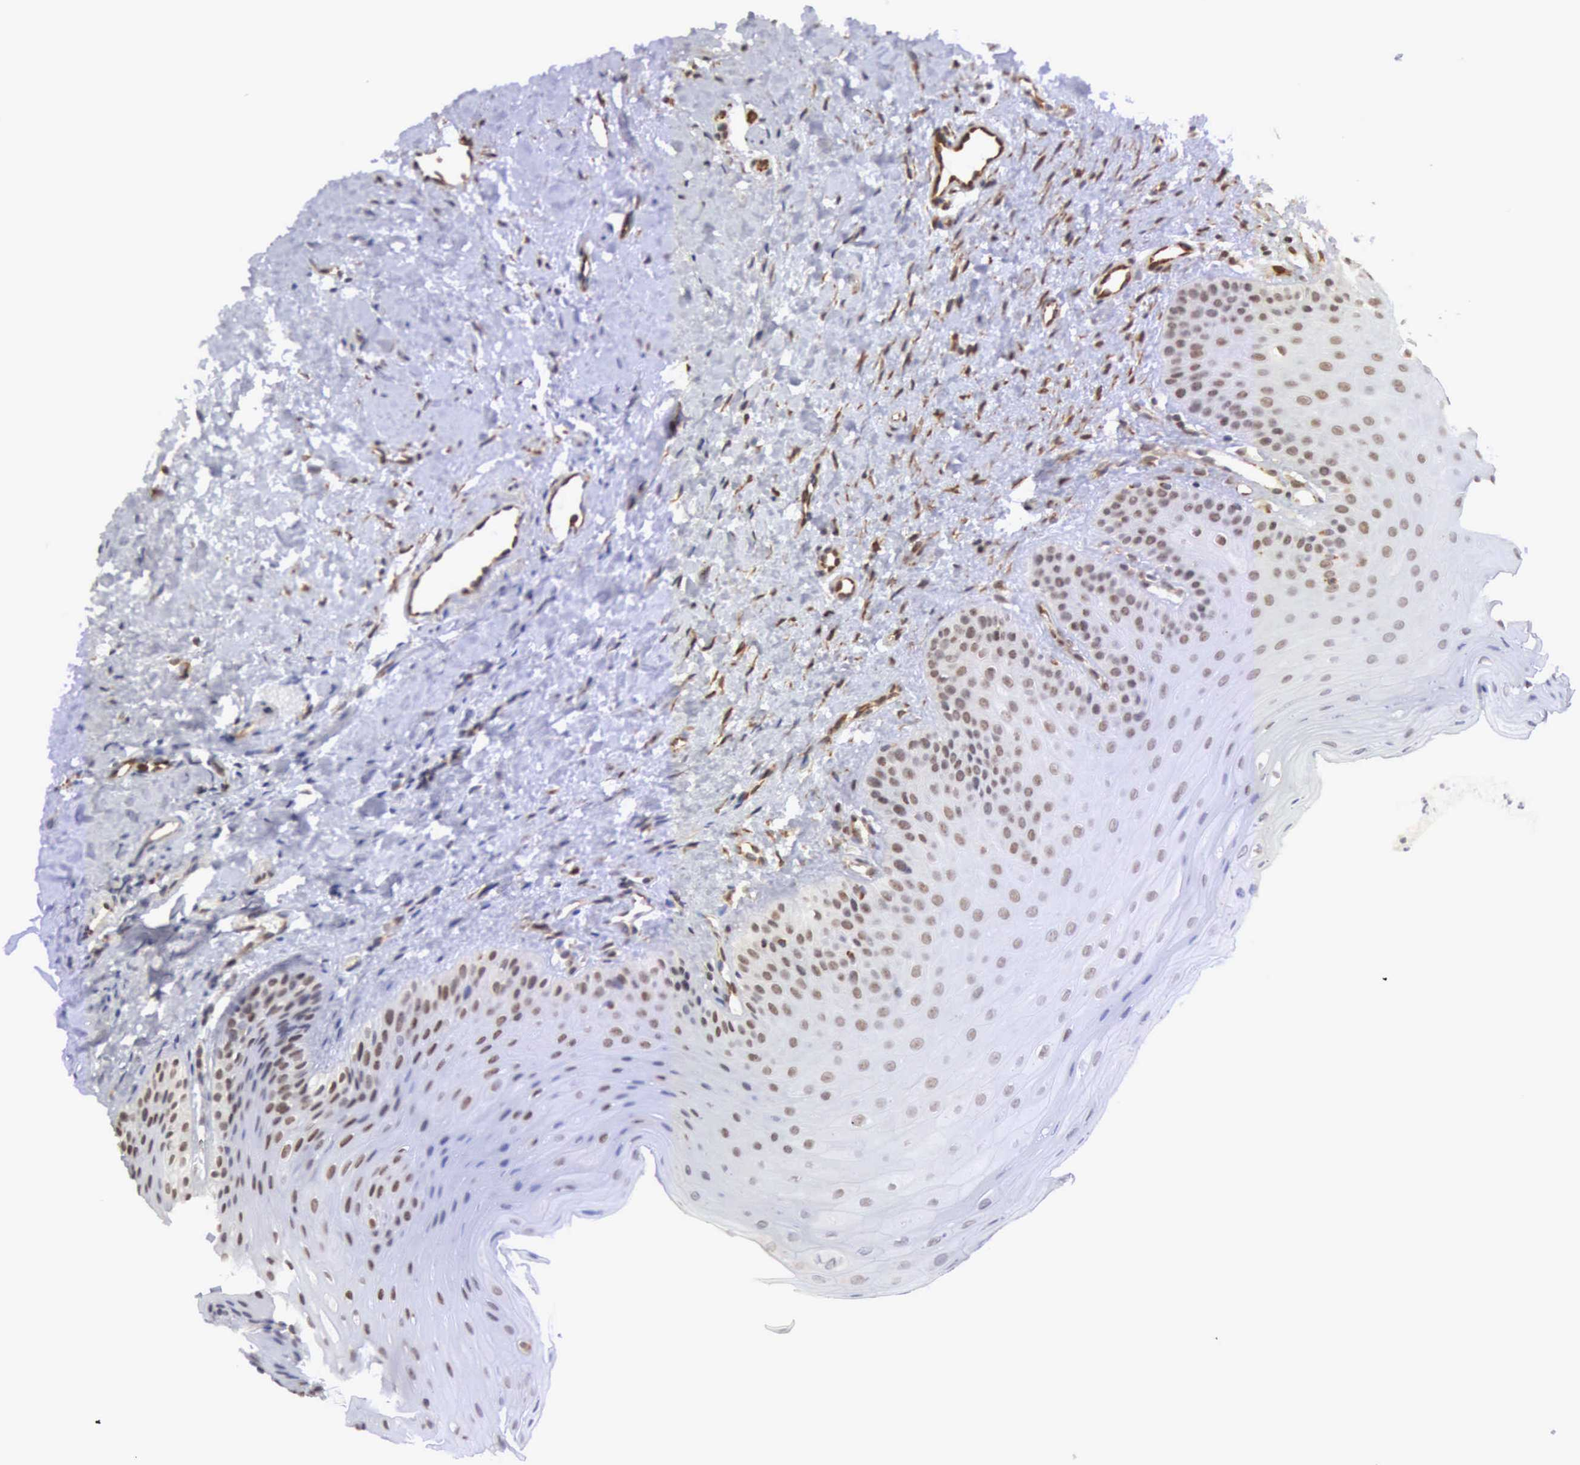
{"staining": {"intensity": "moderate", "quantity": ">75%", "location": "nuclear"}, "tissue": "oral mucosa", "cell_type": "Squamous epithelial cells", "image_type": "normal", "snomed": [{"axis": "morphology", "description": "Normal tissue, NOS"}, {"axis": "topography", "description": "Oral tissue"}], "caption": "Immunohistochemistry (IHC) micrograph of normal human oral mucosa stained for a protein (brown), which demonstrates medium levels of moderate nuclear positivity in about >75% of squamous epithelial cells.", "gene": "MORC2", "patient": {"sex": "female", "age": 23}}